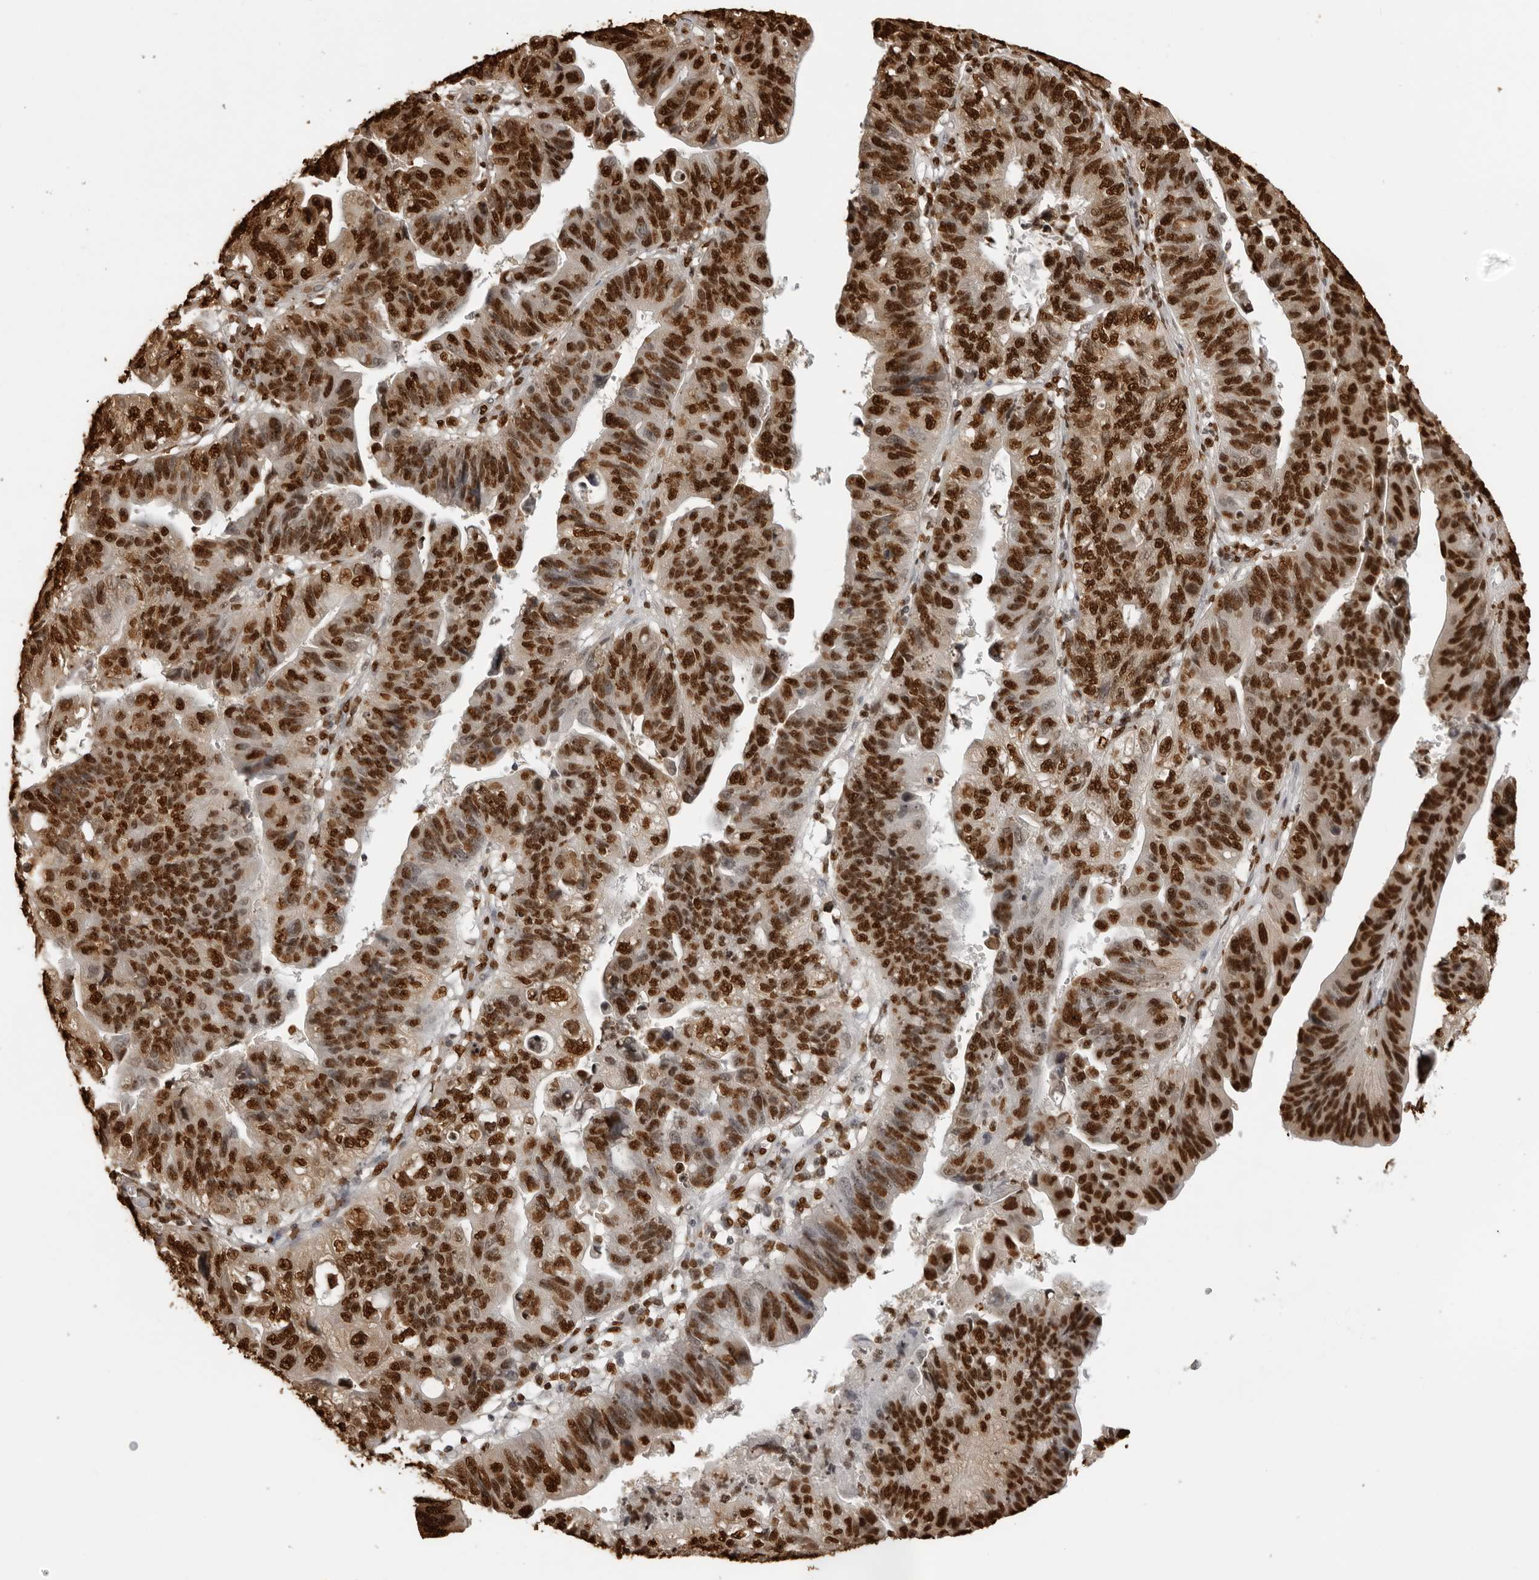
{"staining": {"intensity": "strong", "quantity": ">75%", "location": "nuclear"}, "tissue": "stomach cancer", "cell_type": "Tumor cells", "image_type": "cancer", "snomed": [{"axis": "morphology", "description": "Adenocarcinoma, NOS"}, {"axis": "topography", "description": "Stomach"}], "caption": "About >75% of tumor cells in human stomach adenocarcinoma exhibit strong nuclear protein positivity as visualized by brown immunohistochemical staining.", "gene": "ZFP91", "patient": {"sex": "male", "age": 59}}